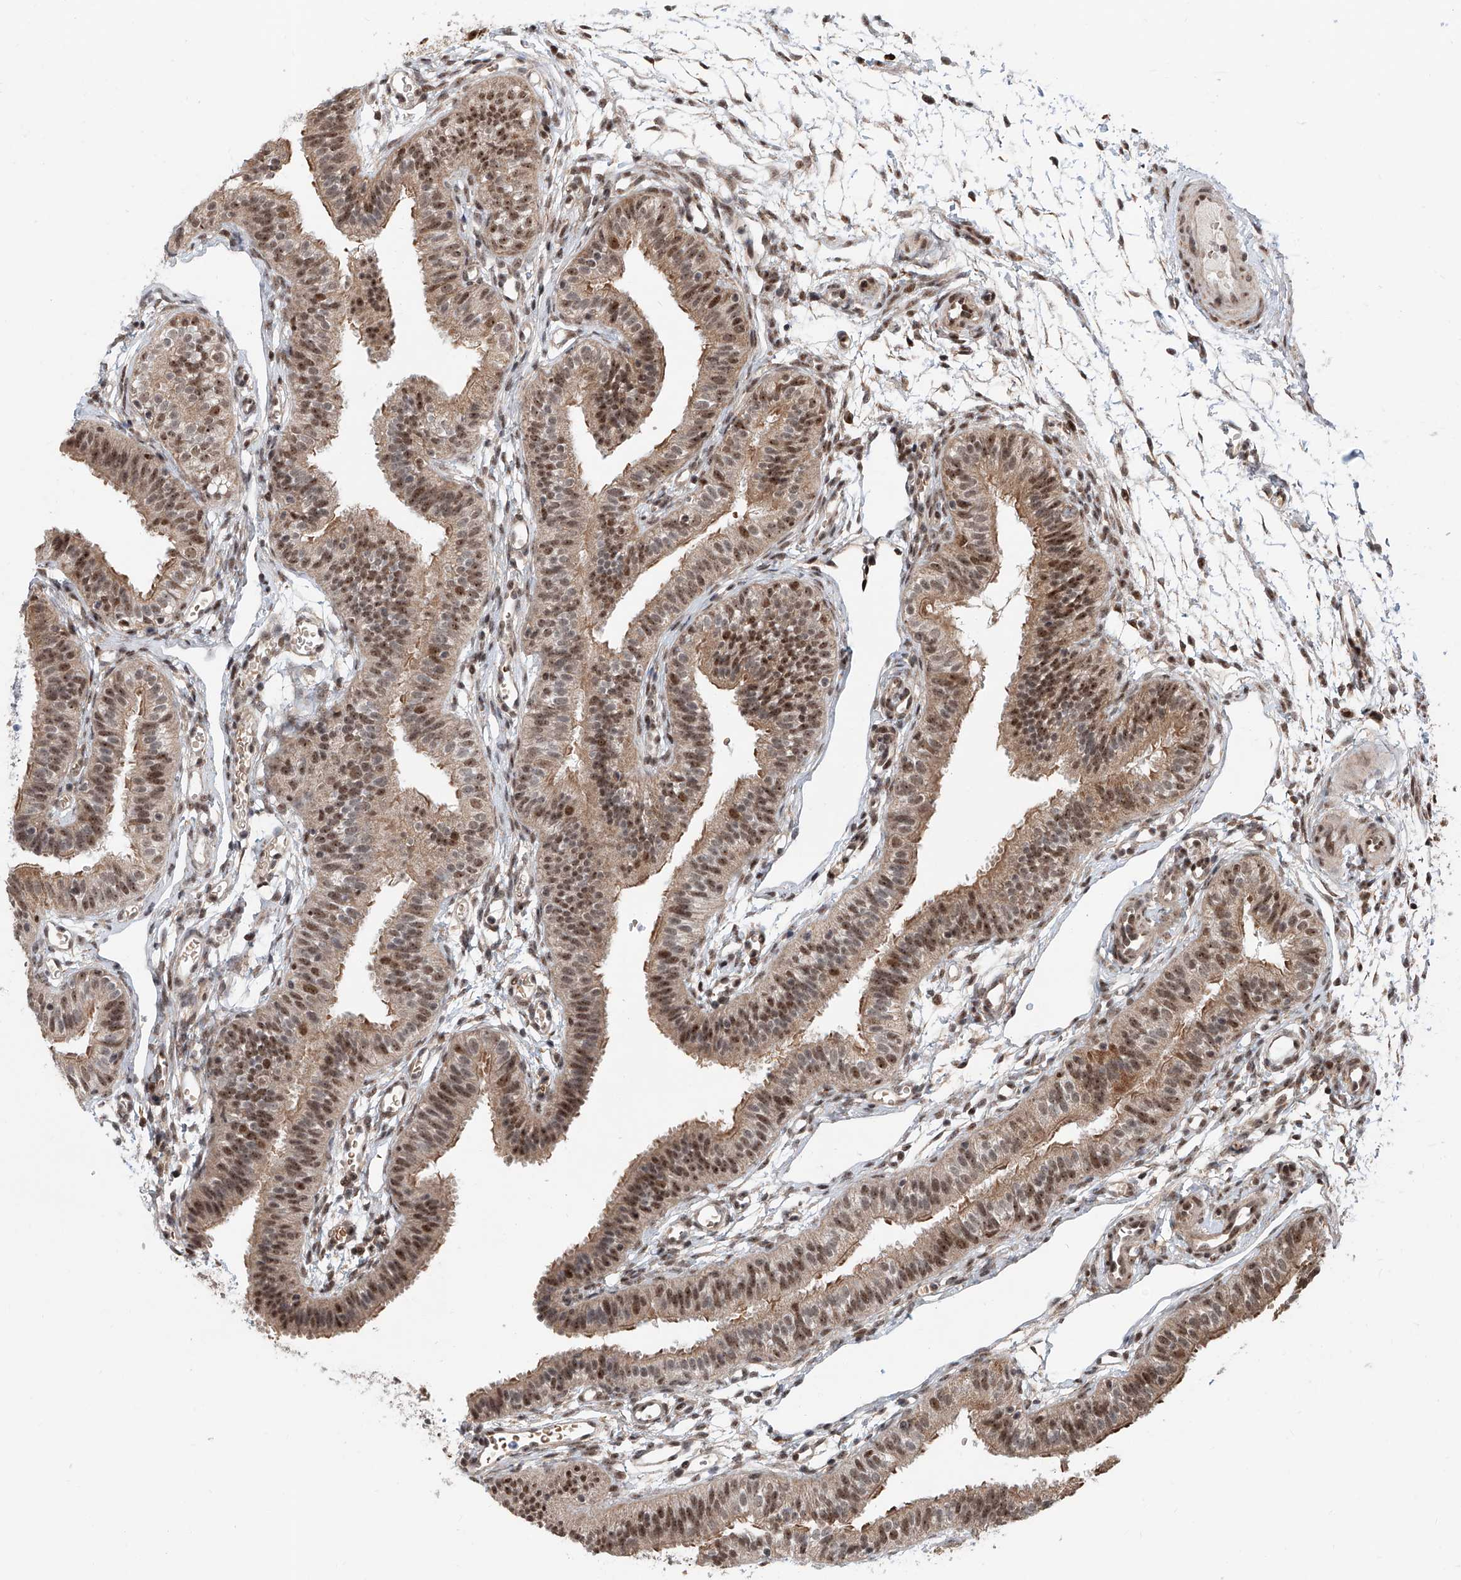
{"staining": {"intensity": "moderate", "quantity": "25%-75%", "location": "cytoplasmic/membranous,nuclear"}, "tissue": "fallopian tube", "cell_type": "Glandular cells", "image_type": "normal", "snomed": [{"axis": "morphology", "description": "Normal tissue, NOS"}, {"axis": "topography", "description": "Fallopian tube"}], "caption": "Glandular cells reveal moderate cytoplasmic/membranous,nuclear staining in approximately 25%-75% of cells in normal fallopian tube. (IHC, brightfield microscopy, high magnification).", "gene": "SDE2", "patient": {"sex": "female", "age": 35}}